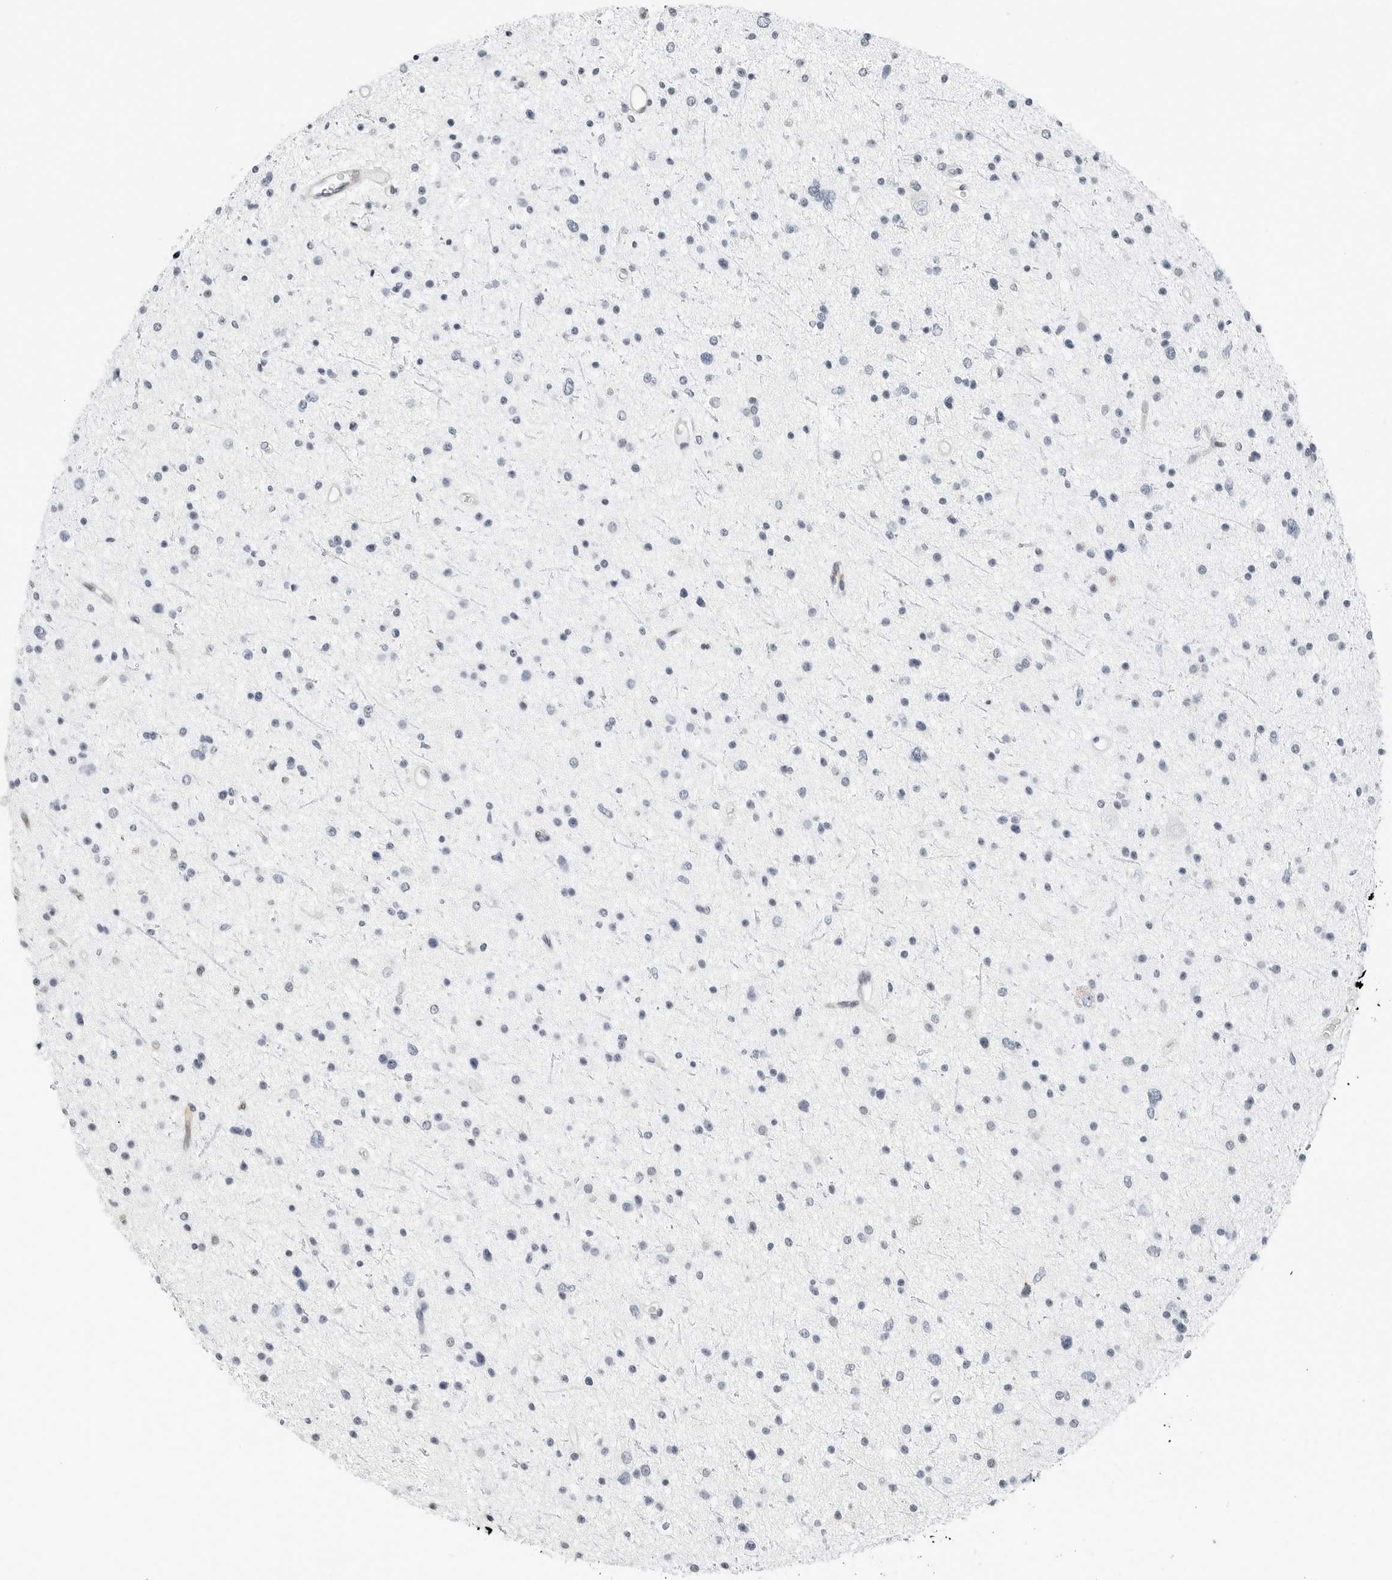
{"staining": {"intensity": "negative", "quantity": "none", "location": "none"}, "tissue": "glioma", "cell_type": "Tumor cells", "image_type": "cancer", "snomed": [{"axis": "morphology", "description": "Glioma, malignant, Low grade"}, {"axis": "topography", "description": "Brain"}], "caption": "Glioma was stained to show a protein in brown. There is no significant positivity in tumor cells.", "gene": "P4HA2", "patient": {"sex": "female", "age": 37}}